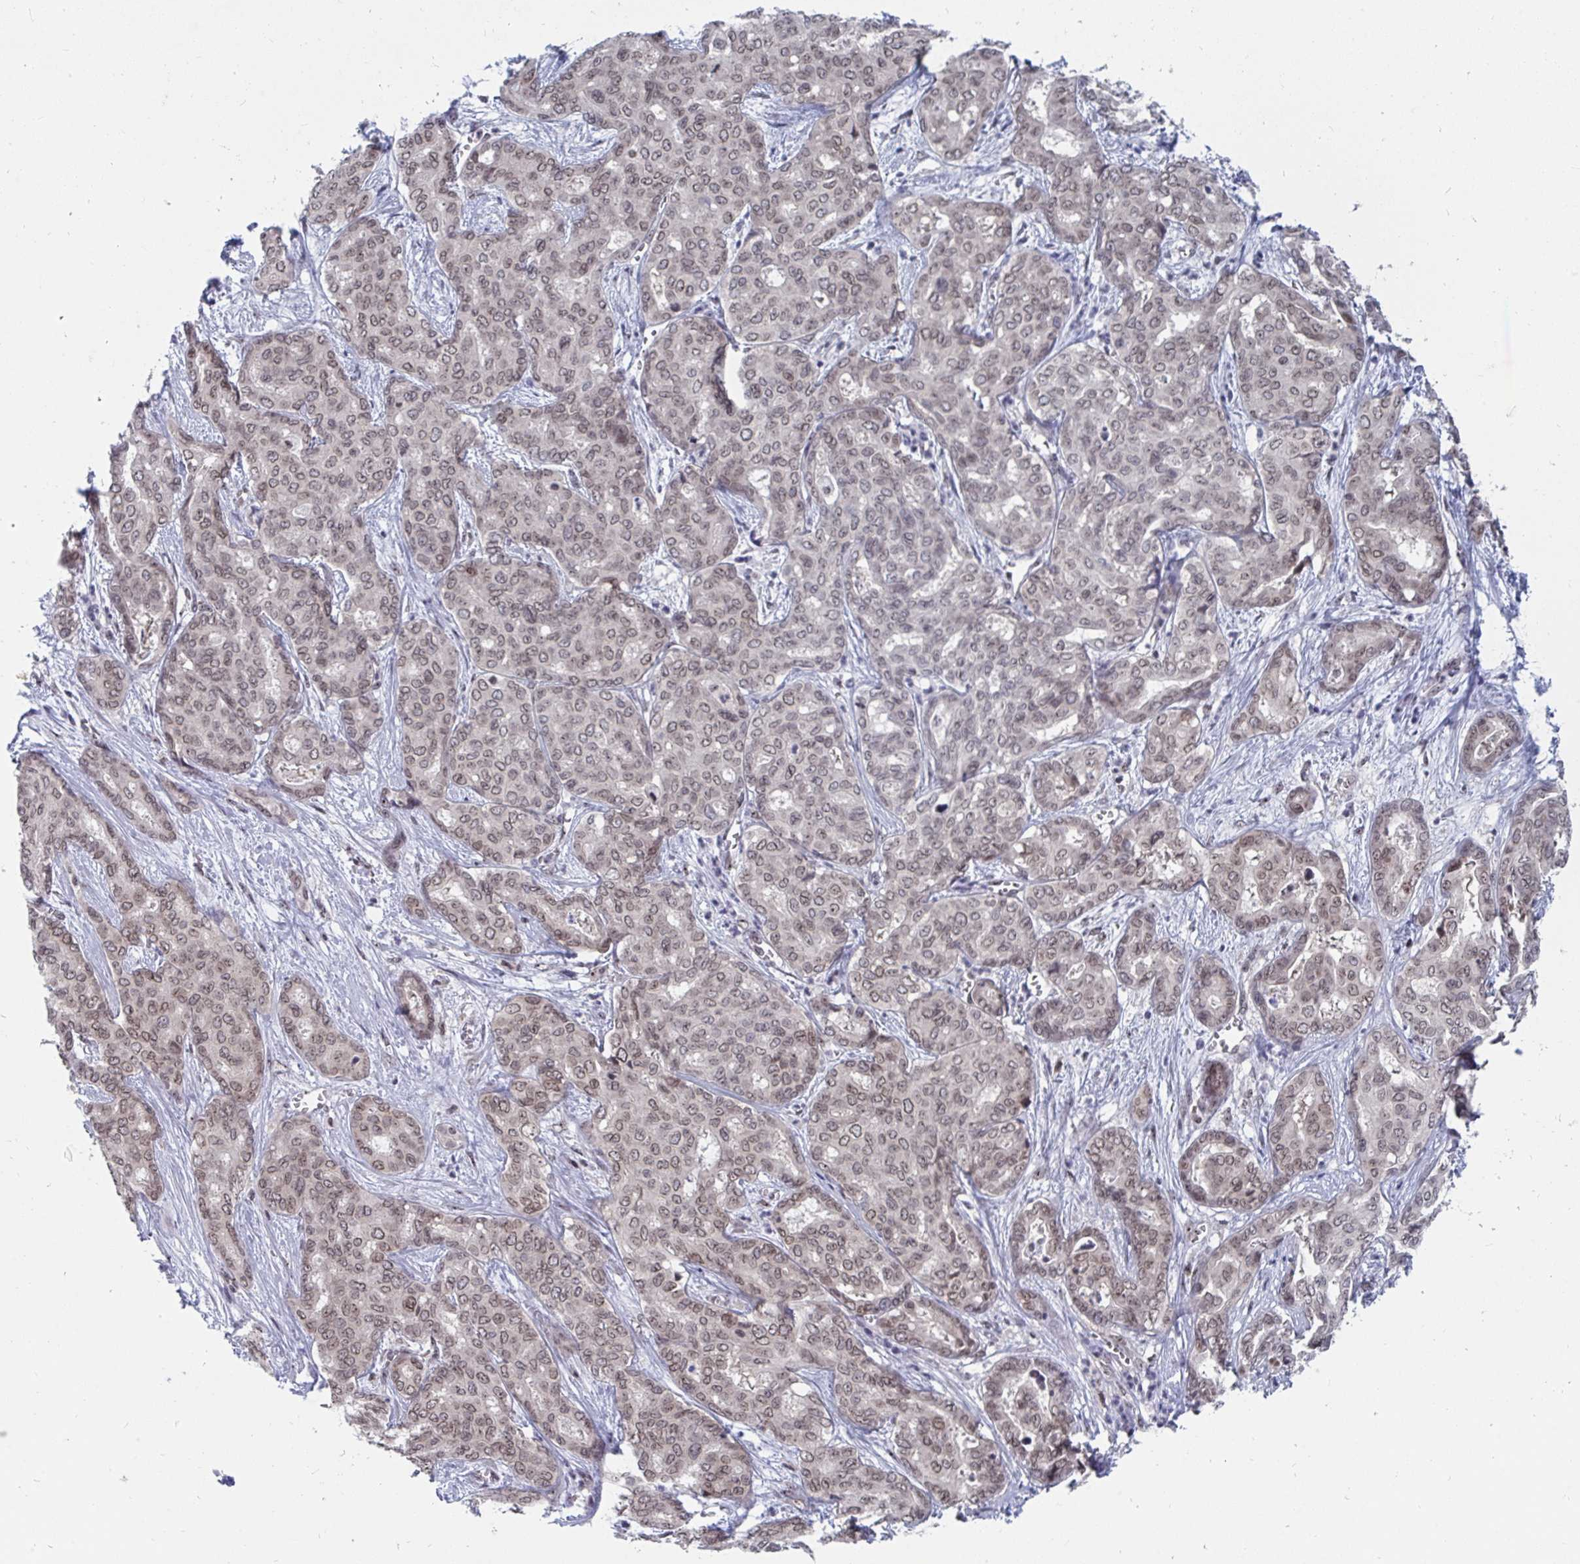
{"staining": {"intensity": "weak", "quantity": ">75%", "location": "cytoplasmic/membranous,nuclear"}, "tissue": "liver cancer", "cell_type": "Tumor cells", "image_type": "cancer", "snomed": [{"axis": "morphology", "description": "Cholangiocarcinoma"}, {"axis": "topography", "description": "Liver"}], "caption": "A brown stain highlights weak cytoplasmic/membranous and nuclear positivity of a protein in human liver cholangiocarcinoma tumor cells. (DAB (3,3'-diaminobenzidine) IHC, brown staining for protein, blue staining for nuclei).", "gene": "TRIP12", "patient": {"sex": "female", "age": 64}}